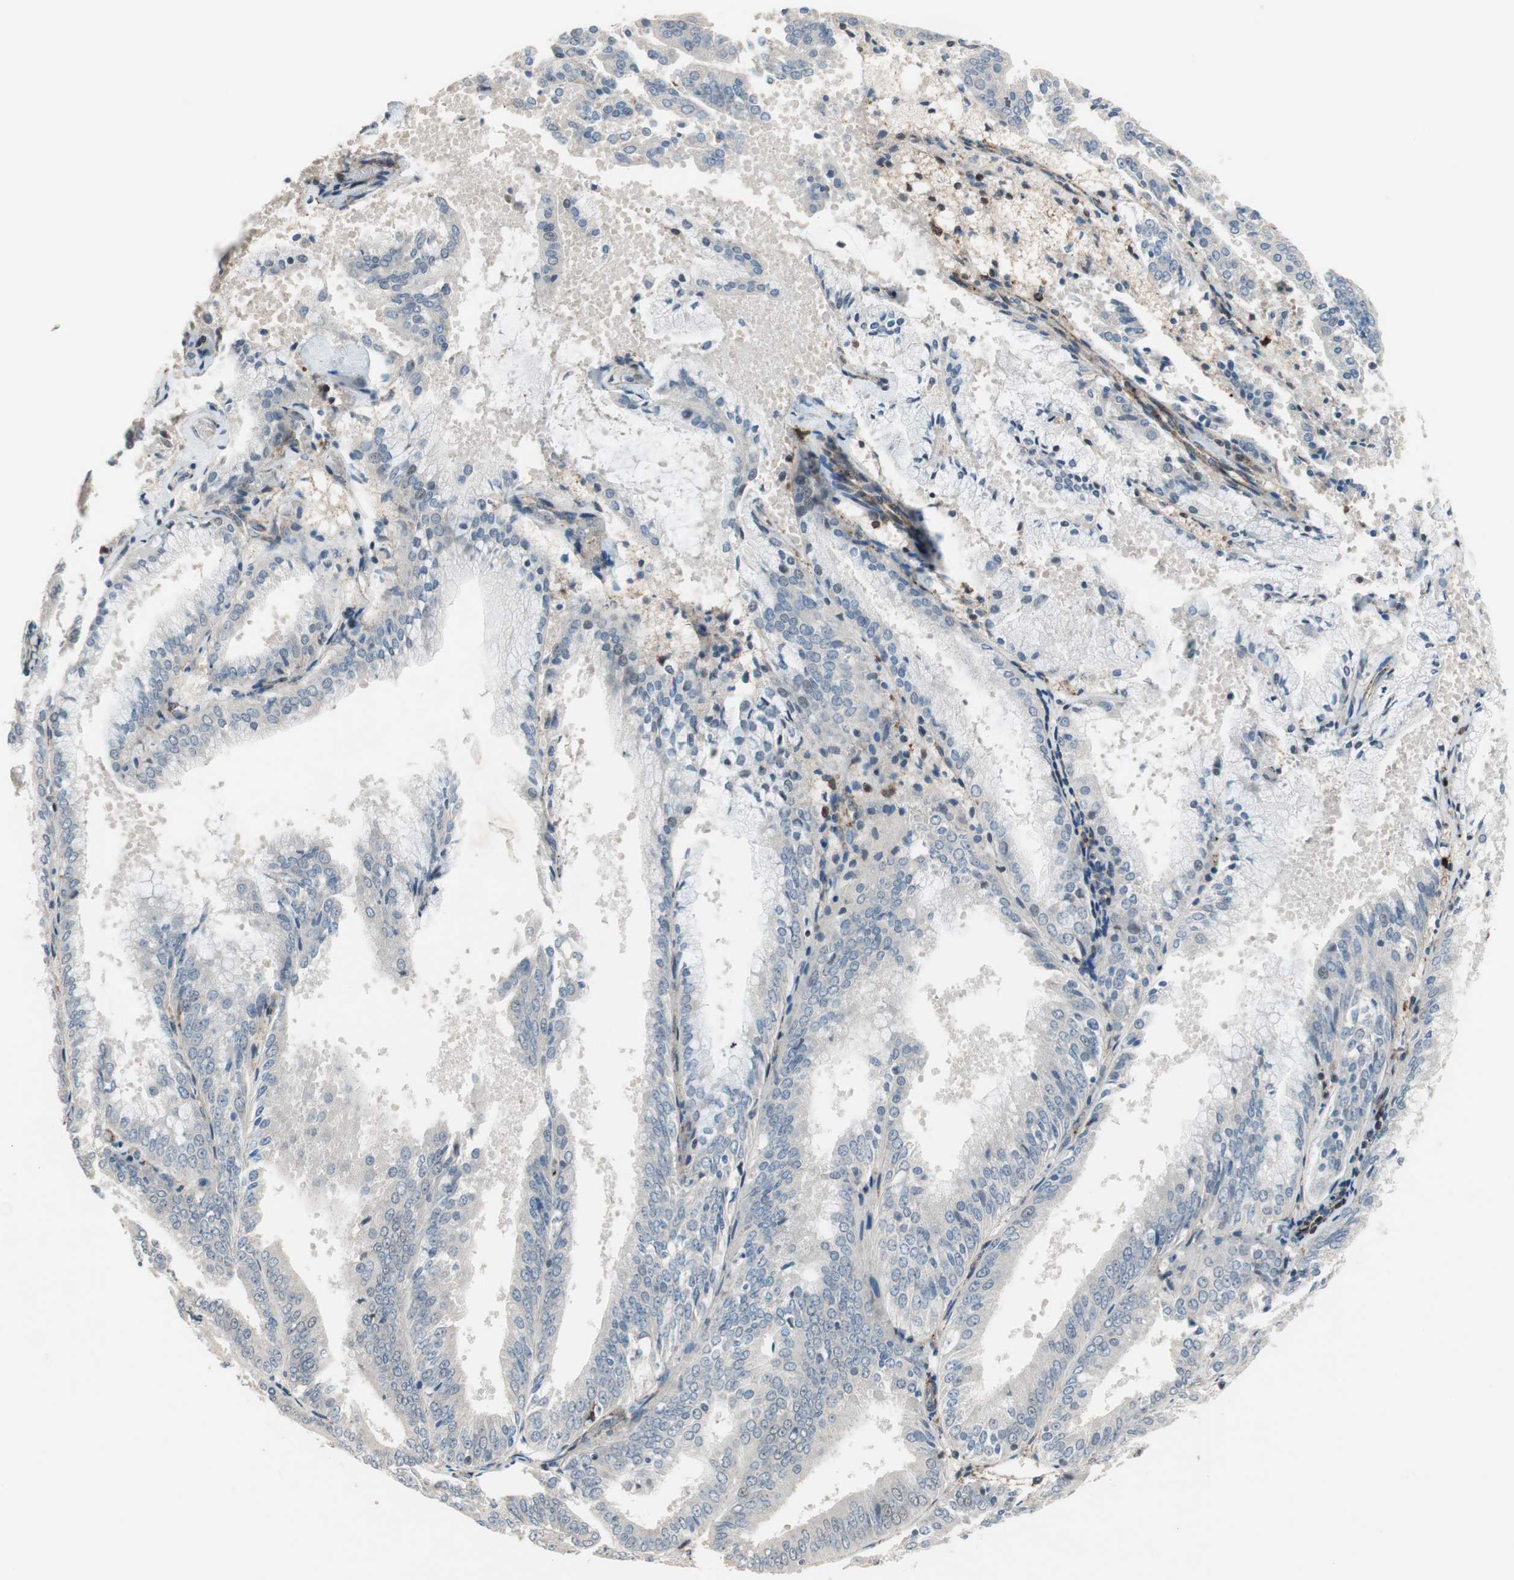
{"staining": {"intensity": "negative", "quantity": "none", "location": "none"}, "tissue": "endometrial cancer", "cell_type": "Tumor cells", "image_type": "cancer", "snomed": [{"axis": "morphology", "description": "Adenocarcinoma, NOS"}, {"axis": "topography", "description": "Endometrium"}], "caption": "DAB (3,3'-diaminobenzidine) immunohistochemical staining of human endometrial cancer exhibits no significant staining in tumor cells.", "gene": "GRHL1", "patient": {"sex": "female", "age": 63}}